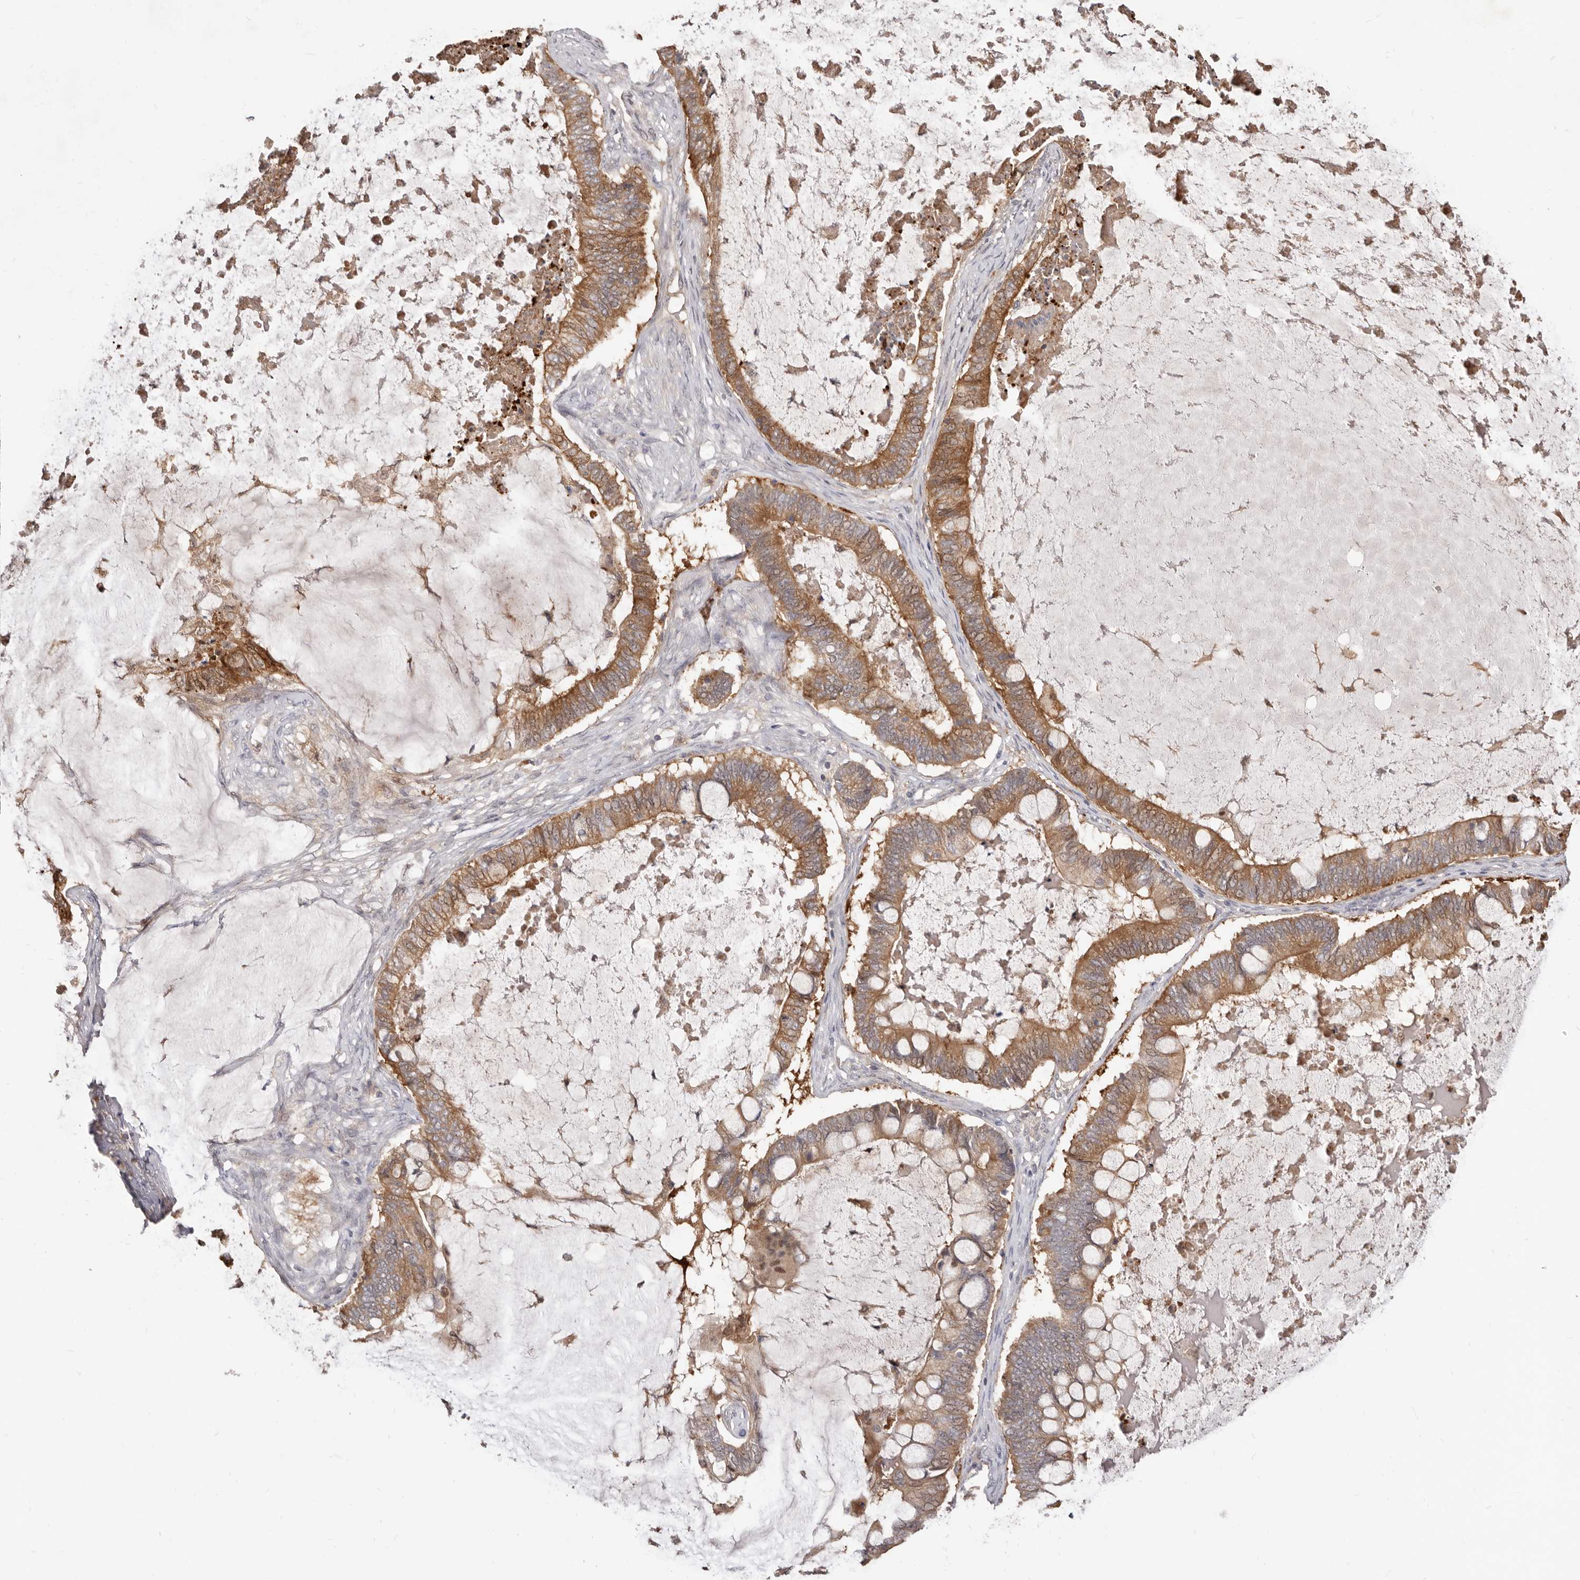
{"staining": {"intensity": "moderate", "quantity": ">75%", "location": "cytoplasmic/membranous"}, "tissue": "ovarian cancer", "cell_type": "Tumor cells", "image_type": "cancer", "snomed": [{"axis": "morphology", "description": "Cystadenocarcinoma, mucinous, NOS"}, {"axis": "topography", "description": "Ovary"}], "caption": "Immunohistochemistry (IHC) micrograph of human ovarian mucinous cystadenocarcinoma stained for a protein (brown), which shows medium levels of moderate cytoplasmic/membranous staining in approximately >75% of tumor cells.", "gene": "TC2N", "patient": {"sex": "female", "age": 61}}